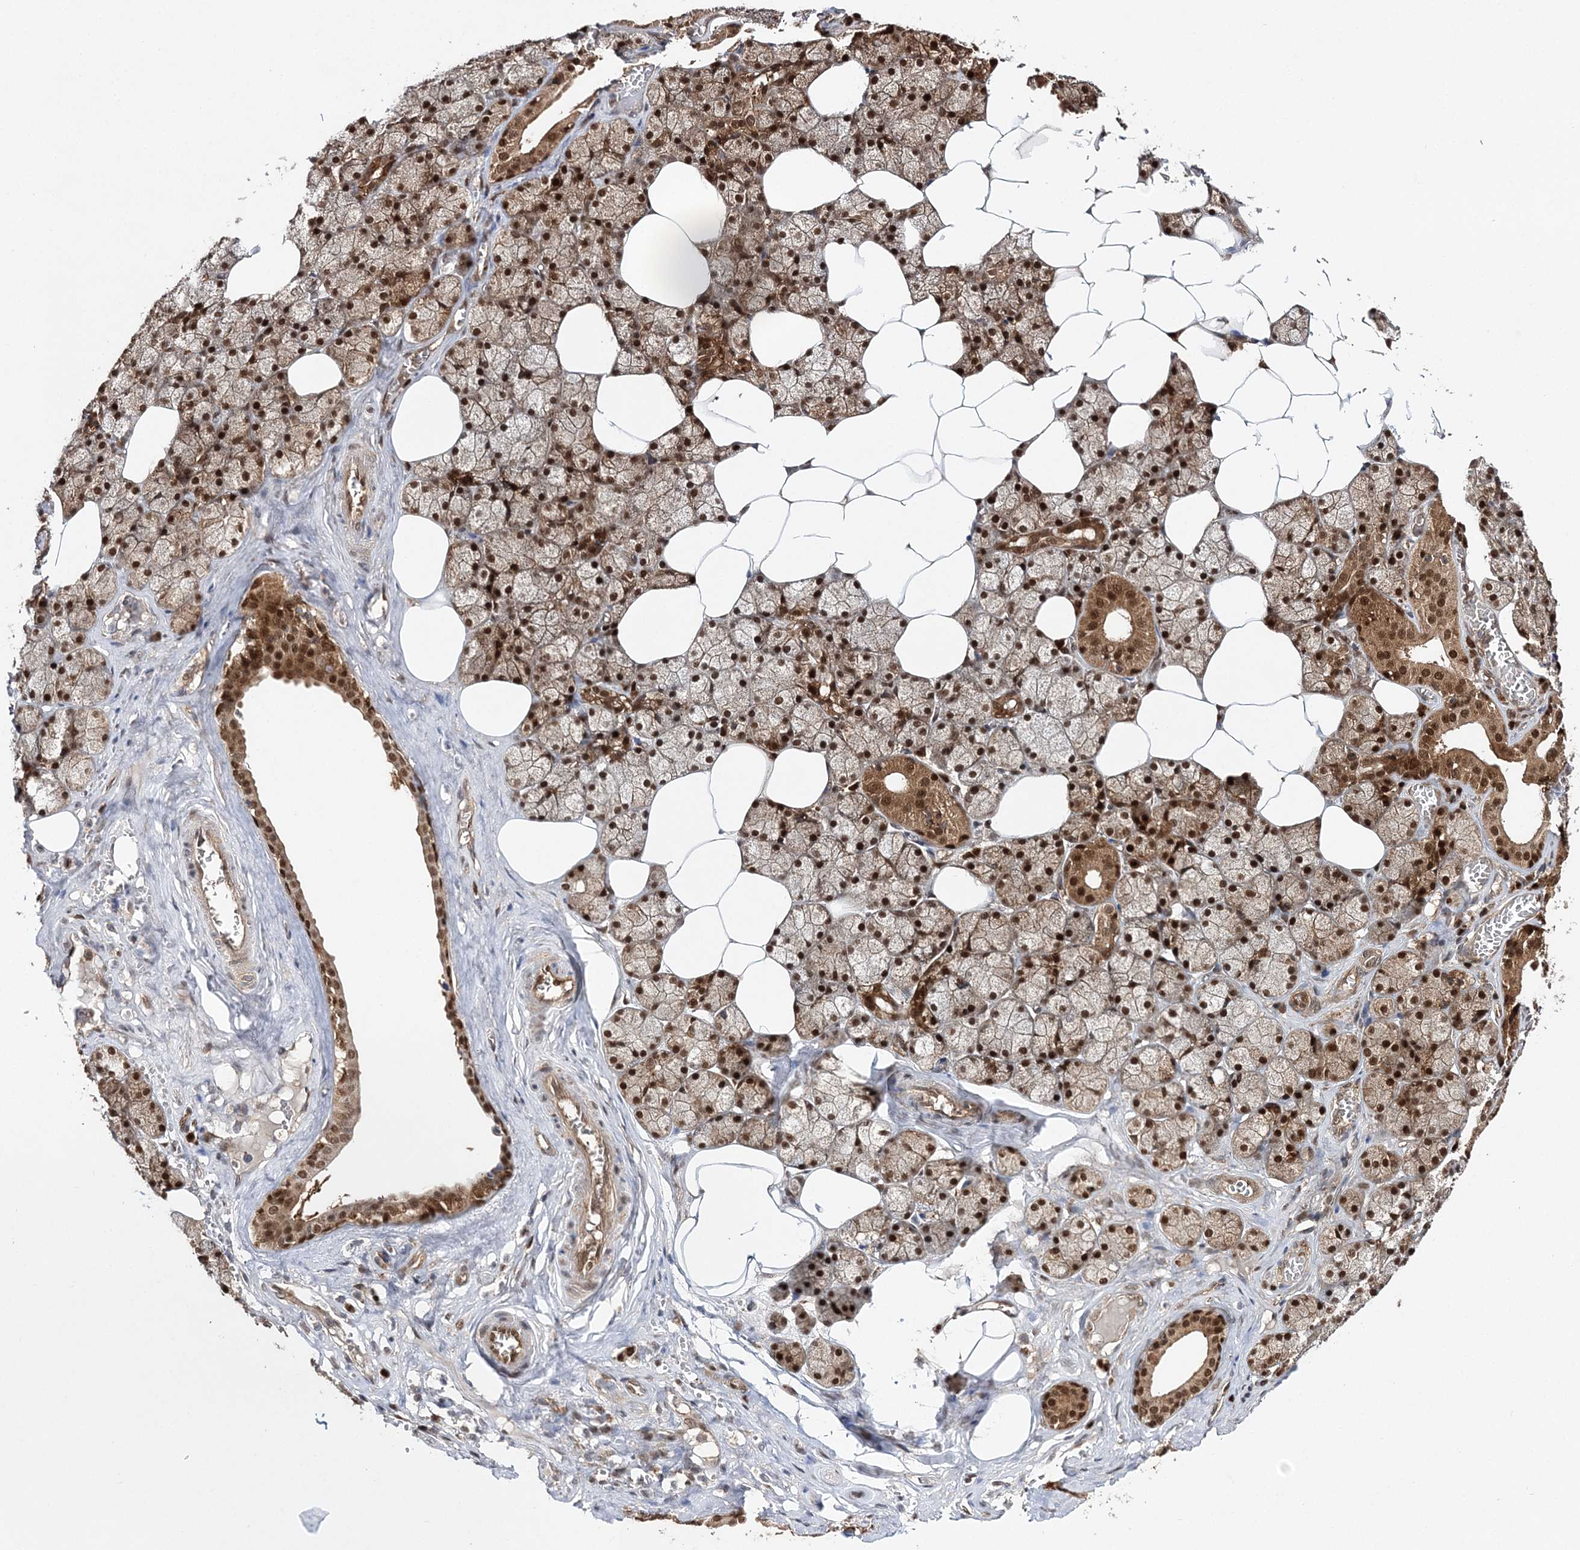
{"staining": {"intensity": "moderate", "quantity": ">75%", "location": "cytoplasmic/membranous,nuclear"}, "tissue": "salivary gland", "cell_type": "Glandular cells", "image_type": "normal", "snomed": [{"axis": "morphology", "description": "Normal tissue, NOS"}, {"axis": "topography", "description": "Salivary gland"}], "caption": "IHC of unremarkable salivary gland exhibits medium levels of moderate cytoplasmic/membranous,nuclear staining in about >75% of glandular cells.", "gene": "NIF3L1", "patient": {"sex": "male", "age": 62}}